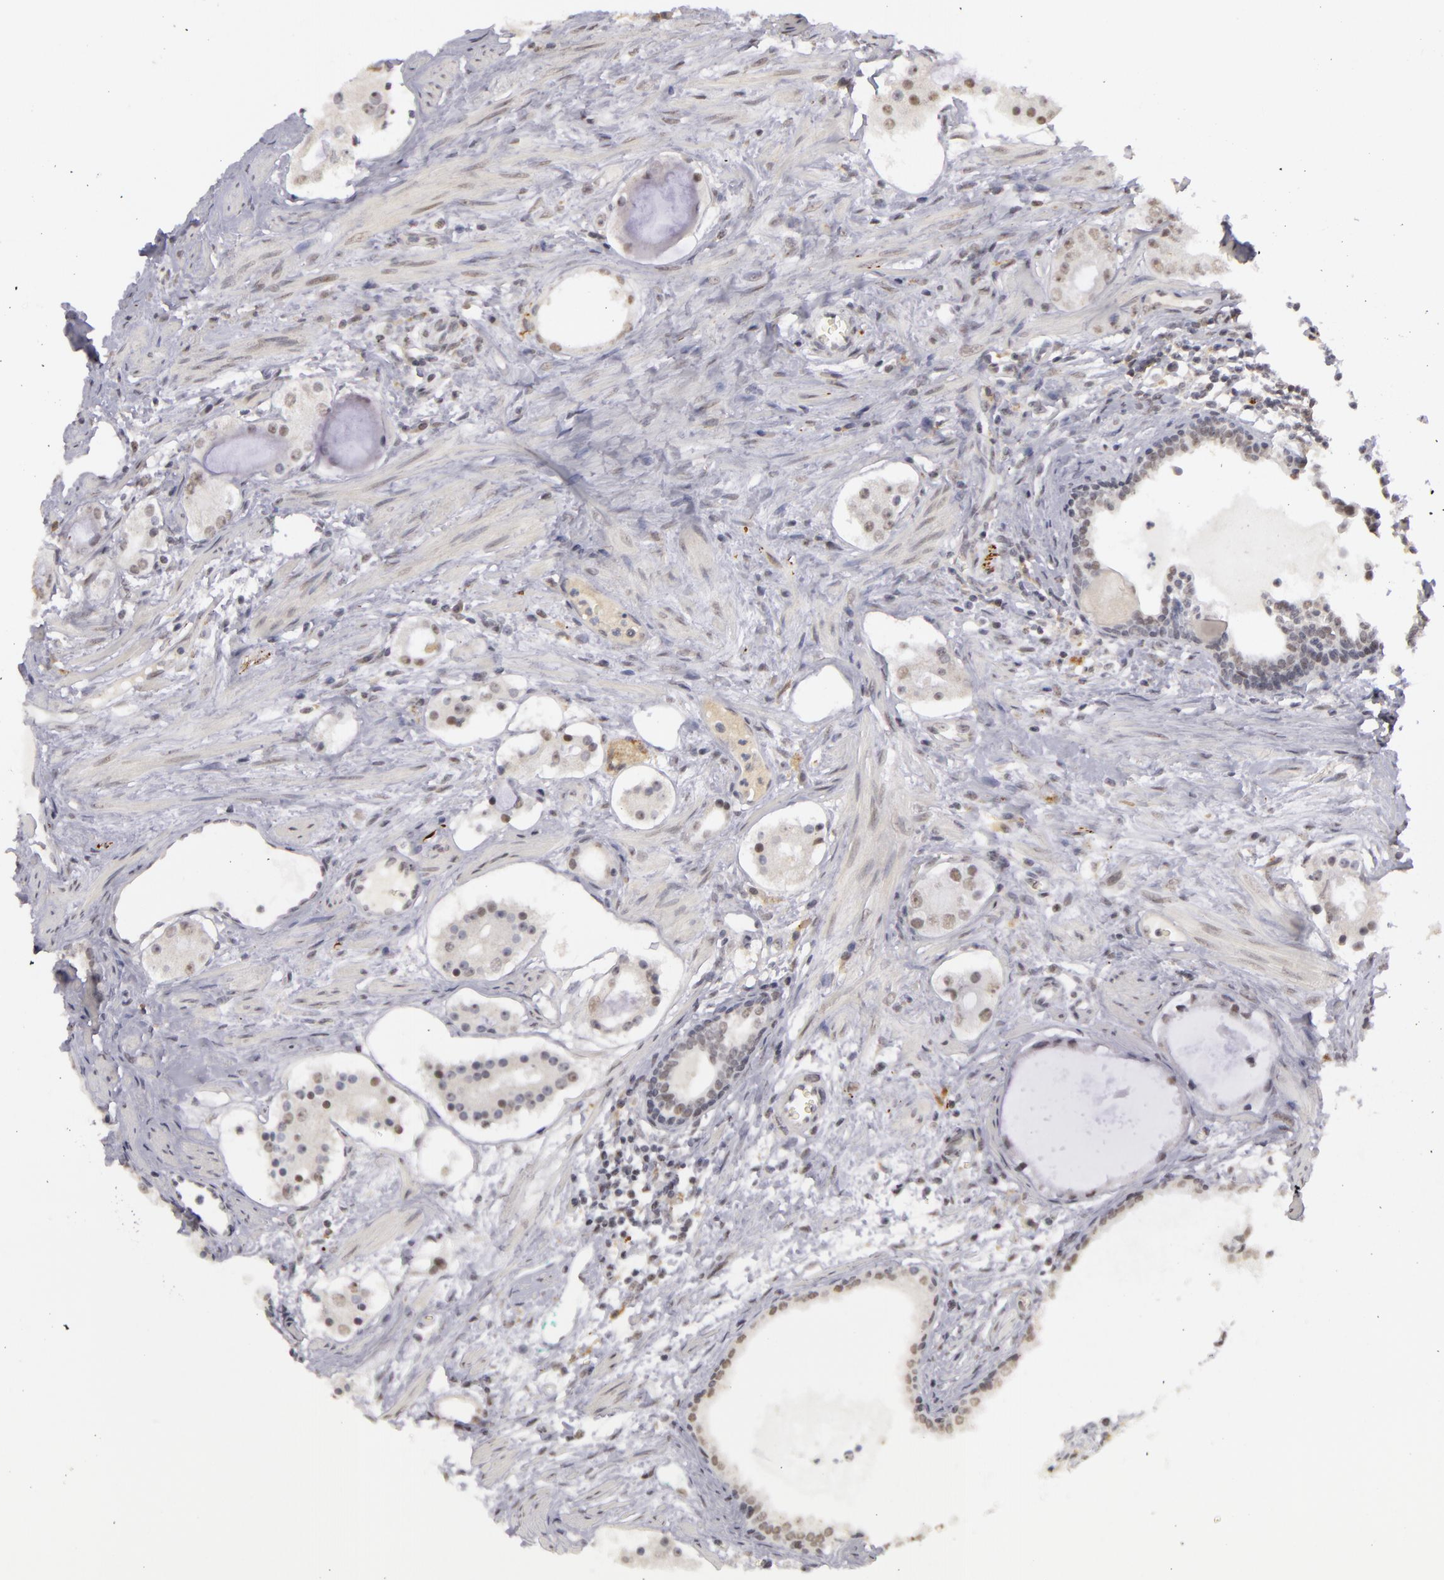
{"staining": {"intensity": "weak", "quantity": "<25%", "location": "nuclear"}, "tissue": "prostate cancer", "cell_type": "Tumor cells", "image_type": "cancer", "snomed": [{"axis": "morphology", "description": "Adenocarcinoma, Medium grade"}, {"axis": "topography", "description": "Prostate"}], "caption": "DAB immunohistochemical staining of prostate cancer demonstrates no significant expression in tumor cells. (DAB (3,3'-diaminobenzidine) immunohistochemistry (IHC) visualized using brightfield microscopy, high magnification).", "gene": "RRP7A", "patient": {"sex": "male", "age": 73}}